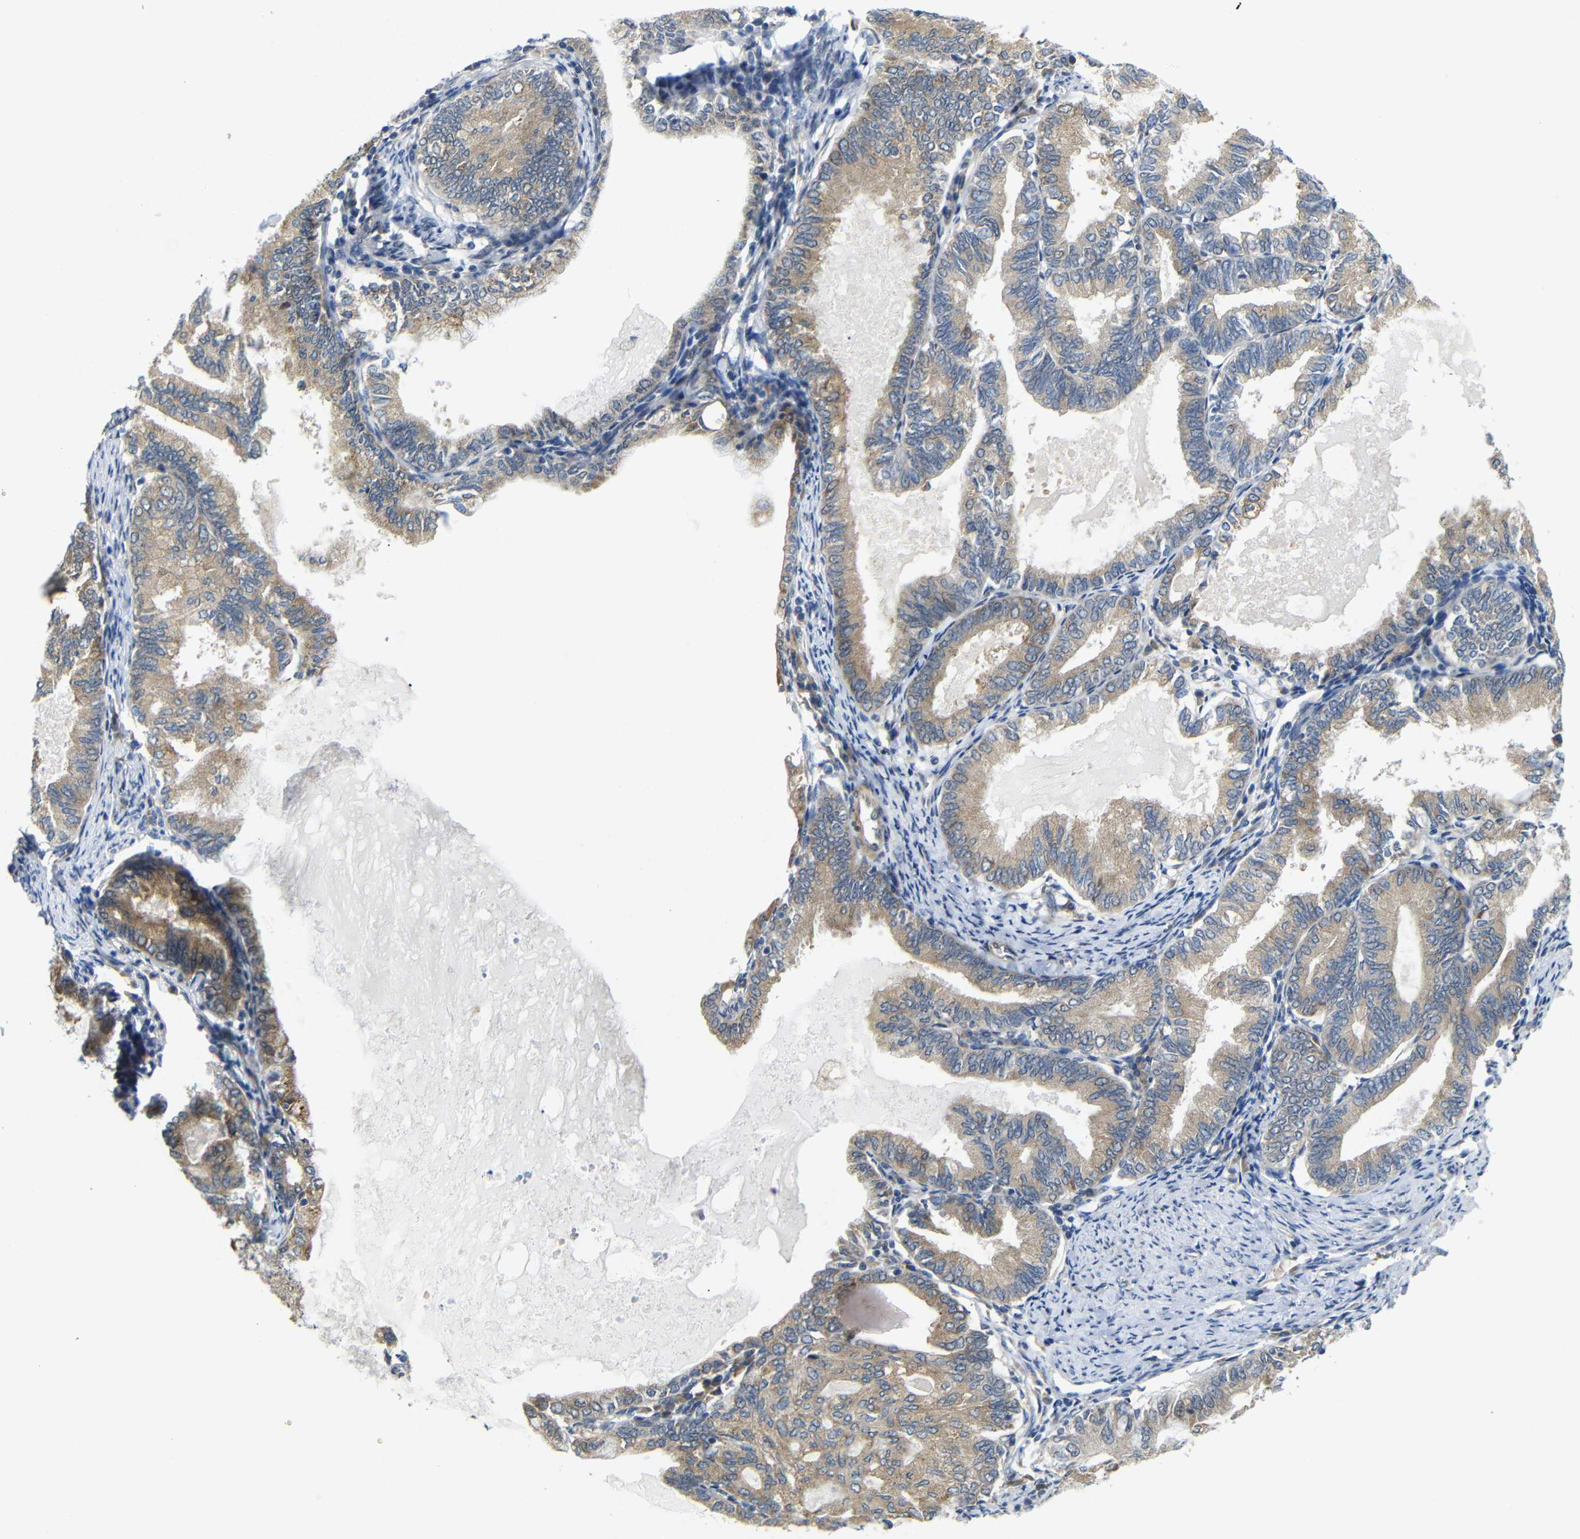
{"staining": {"intensity": "moderate", "quantity": ">75%", "location": "cytoplasmic/membranous"}, "tissue": "endometrial cancer", "cell_type": "Tumor cells", "image_type": "cancer", "snomed": [{"axis": "morphology", "description": "Adenocarcinoma, NOS"}, {"axis": "topography", "description": "Endometrium"}], "caption": "The histopathology image shows staining of adenocarcinoma (endometrial), revealing moderate cytoplasmic/membranous protein positivity (brown color) within tumor cells.", "gene": "P3H2", "patient": {"sex": "female", "age": 86}}